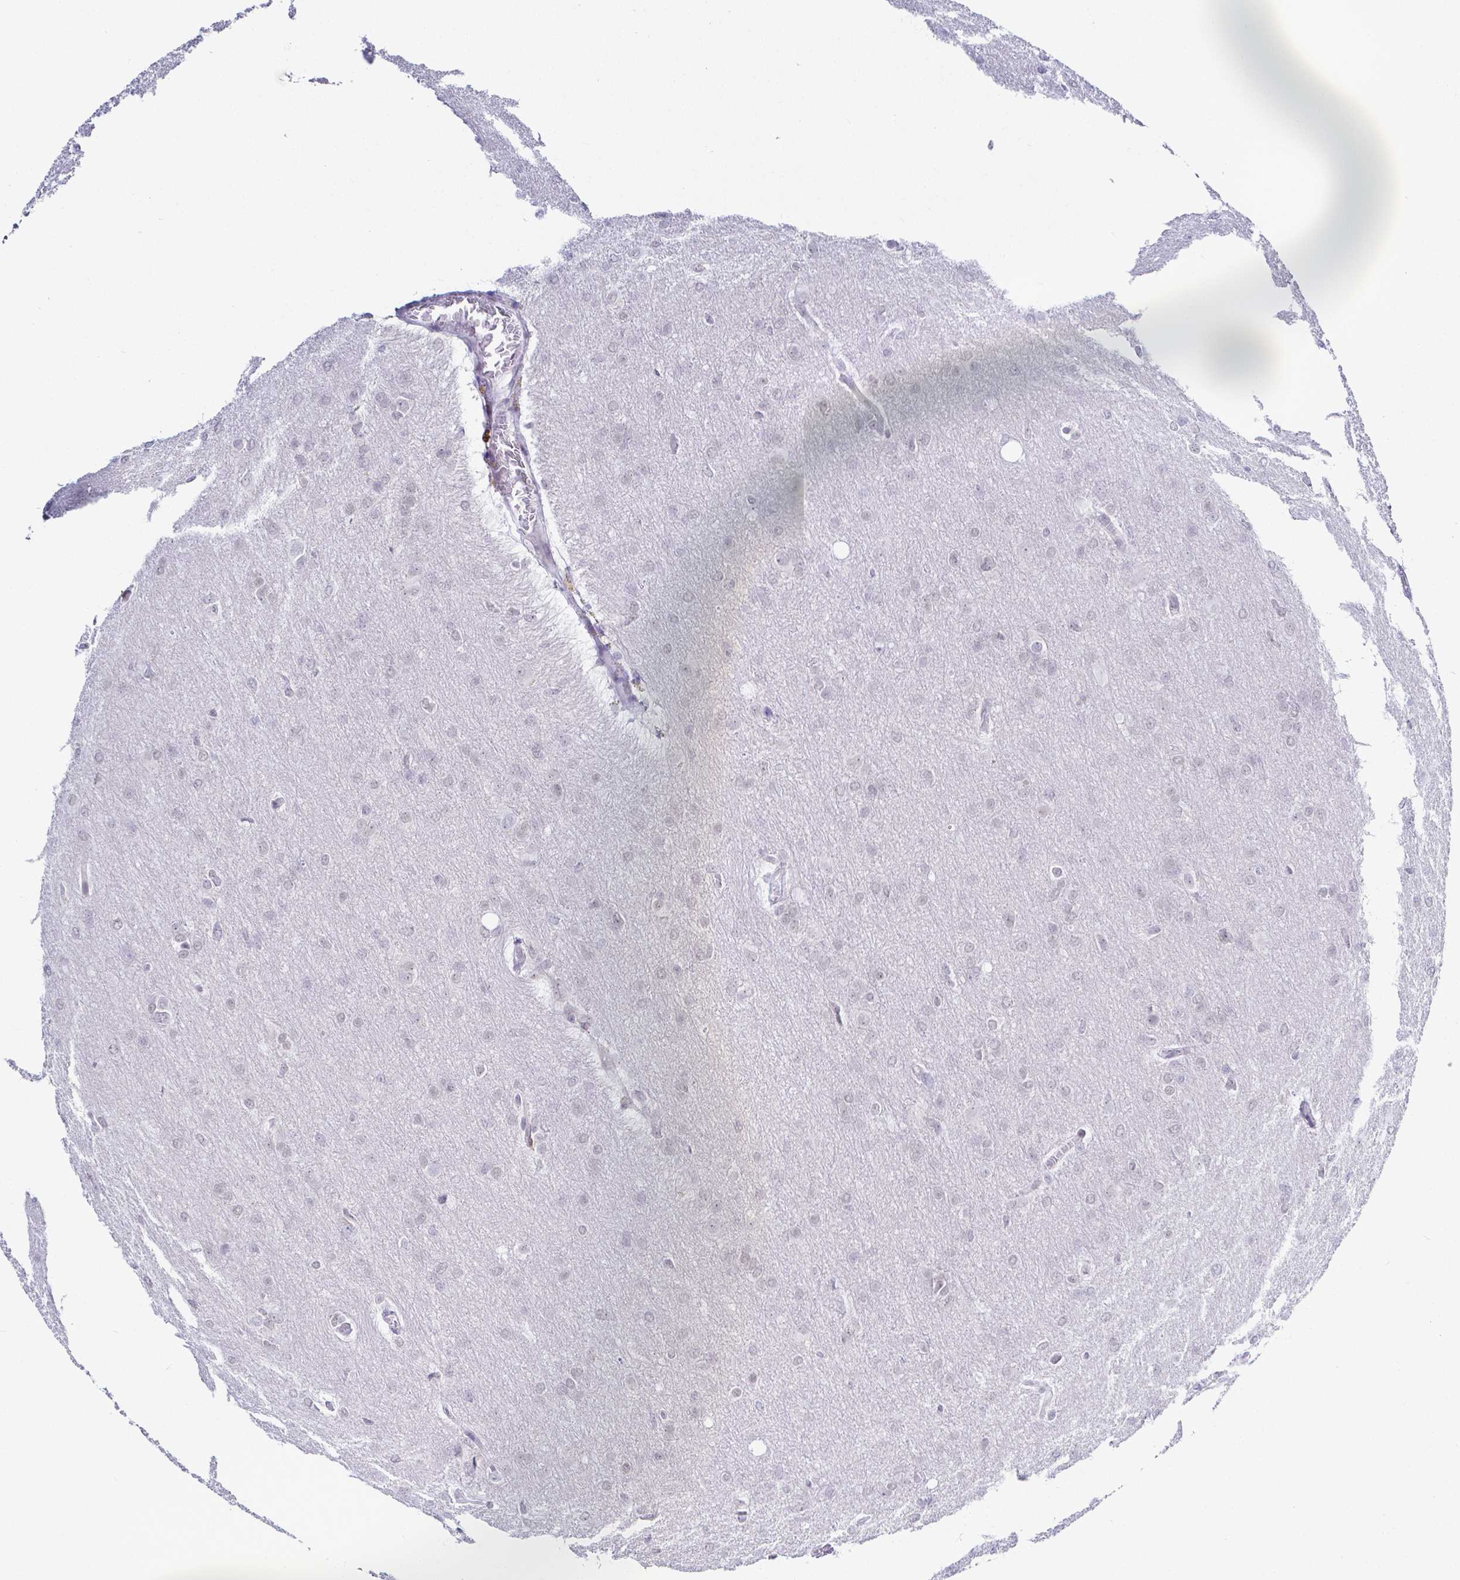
{"staining": {"intensity": "negative", "quantity": "none", "location": "none"}, "tissue": "glioma", "cell_type": "Tumor cells", "image_type": "cancer", "snomed": [{"axis": "morphology", "description": "Glioma, malignant, High grade"}, {"axis": "topography", "description": "Brain"}], "caption": "Immunohistochemistry histopathology image of human glioma stained for a protein (brown), which shows no expression in tumor cells.", "gene": "FAM83G", "patient": {"sex": "male", "age": 53}}